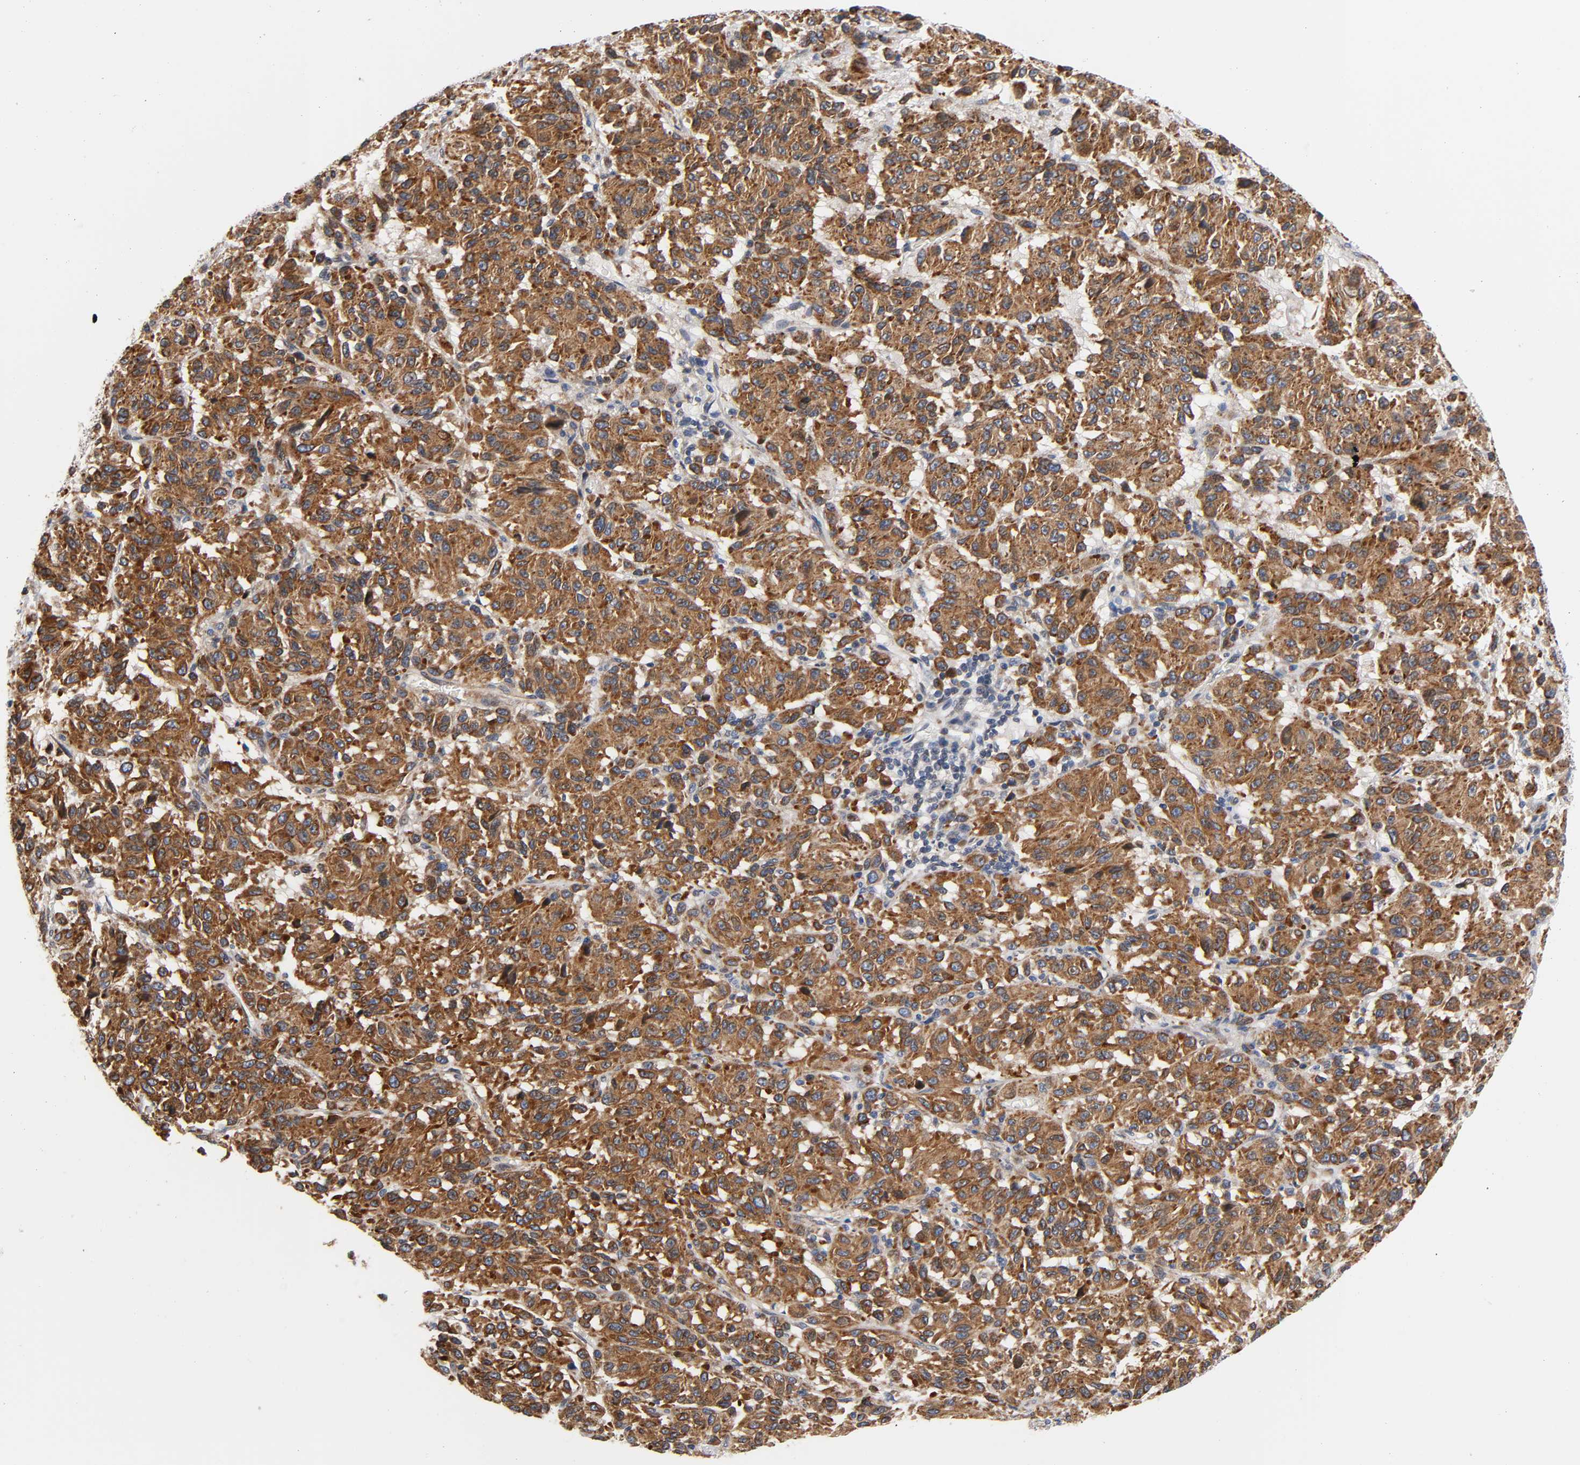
{"staining": {"intensity": "strong", "quantity": ">75%", "location": "cytoplasmic/membranous"}, "tissue": "melanoma", "cell_type": "Tumor cells", "image_type": "cancer", "snomed": [{"axis": "morphology", "description": "Malignant melanoma, Metastatic site"}, {"axis": "topography", "description": "Lung"}], "caption": "Brown immunohistochemical staining in malignant melanoma (metastatic site) demonstrates strong cytoplasmic/membranous expression in about >75% of tumor cells. The staining is performed using DAB brown chromogen to label protein expression. The nuclei are counter-stained blue using hematoxylin.", "gene": "ASB6", "patient": {"sex": "male", "age": 64}}